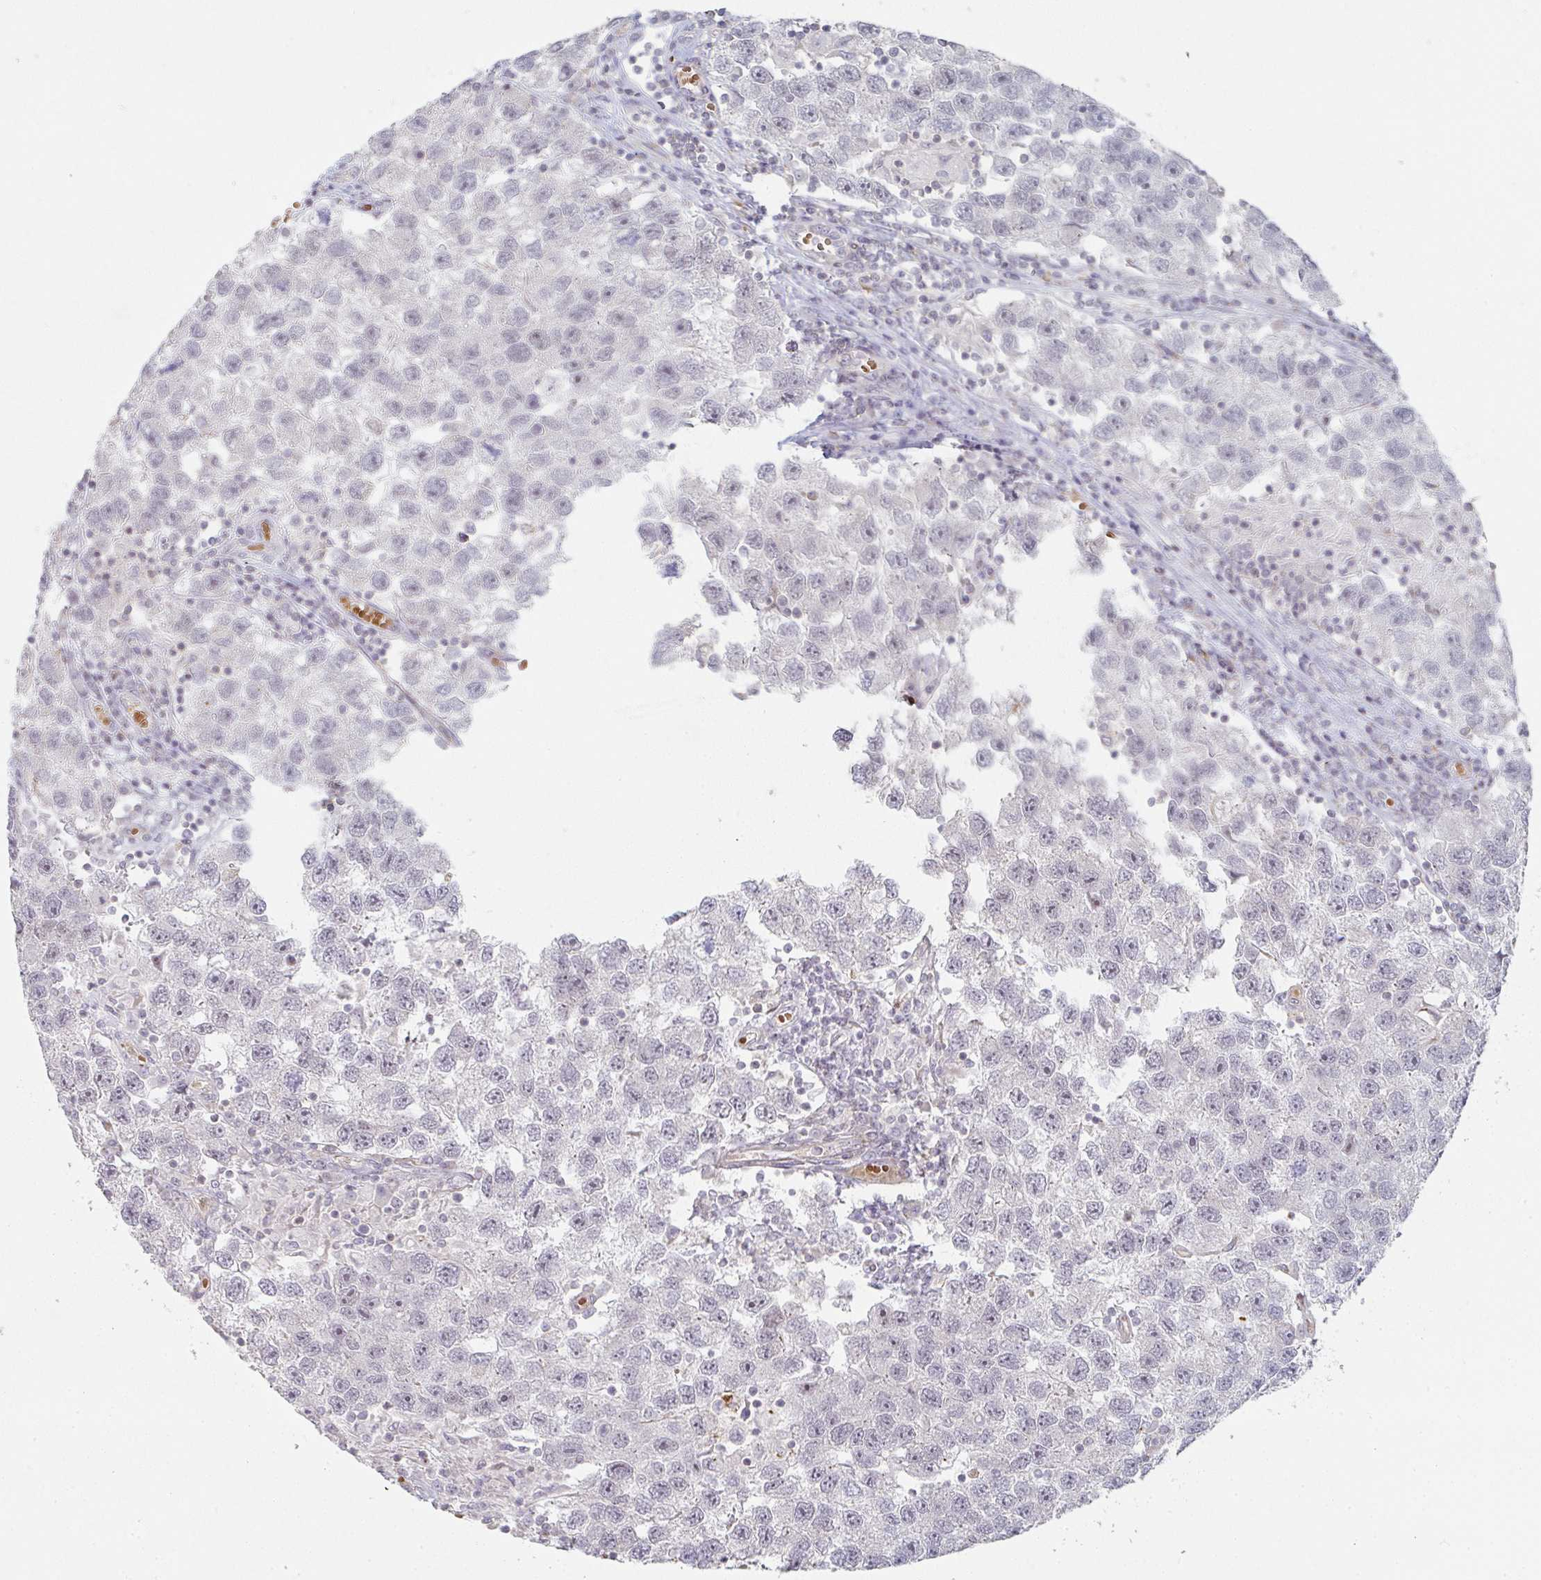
{"staining": {"intensity": "negative", "quantity": "none", "location": "none"}, "tissue": "testis cancer", "cell_type": "Tumor cells", "image_type": "cancer", "snomed": [{"axis": "morphology", "description": "Seminoma, NOS"}, {"axis": "topography", "description": "Testis"}], "caption": "Immunohistochemistry (IHC) of testis seminoma shows no expression in tumor cells. (DAB (3,3'-diaminobenzidine) immunohistochemistry, high magnification).", "gene": "ZNF526", "patient": {"sex": "male", "age": 26}}